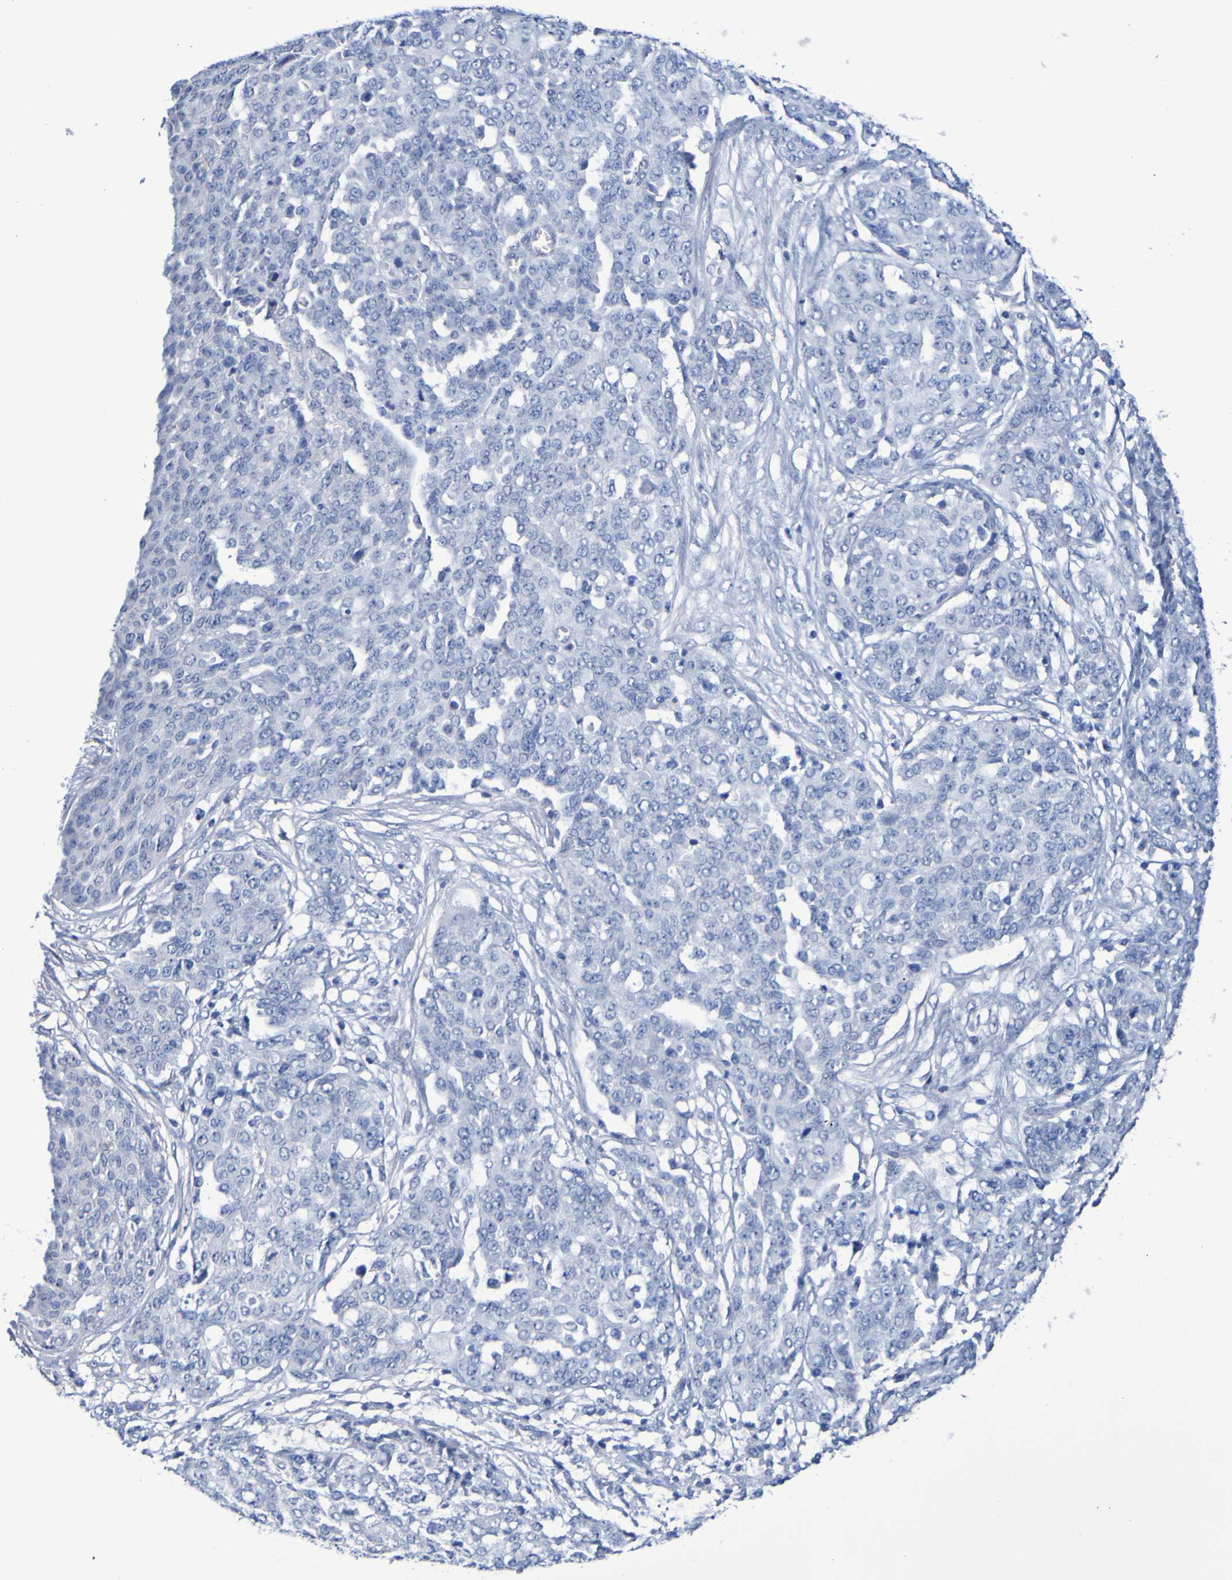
{"staining": {"intensity": "negative", "quantity": "none", "location": "none"}, "tissue": "ovarian cancer", "cell_type": "Tumor cells", "image_type": "cancer", "snomed": [{"axis": "morphology", "description": "Cystadenocarcinoma, serous, NOS"}, {"axis": "topography", "description": "Soft tissue"}, {"axis": "topography", "description": "Ovary"}], "caption": "Immunohistochemical staining of ovarian serous cystadenocarcinoma demonstrates no significant staining in tumor cells.", "gene": "SGCB", "patient": {"sex": "female", "age": 57}}